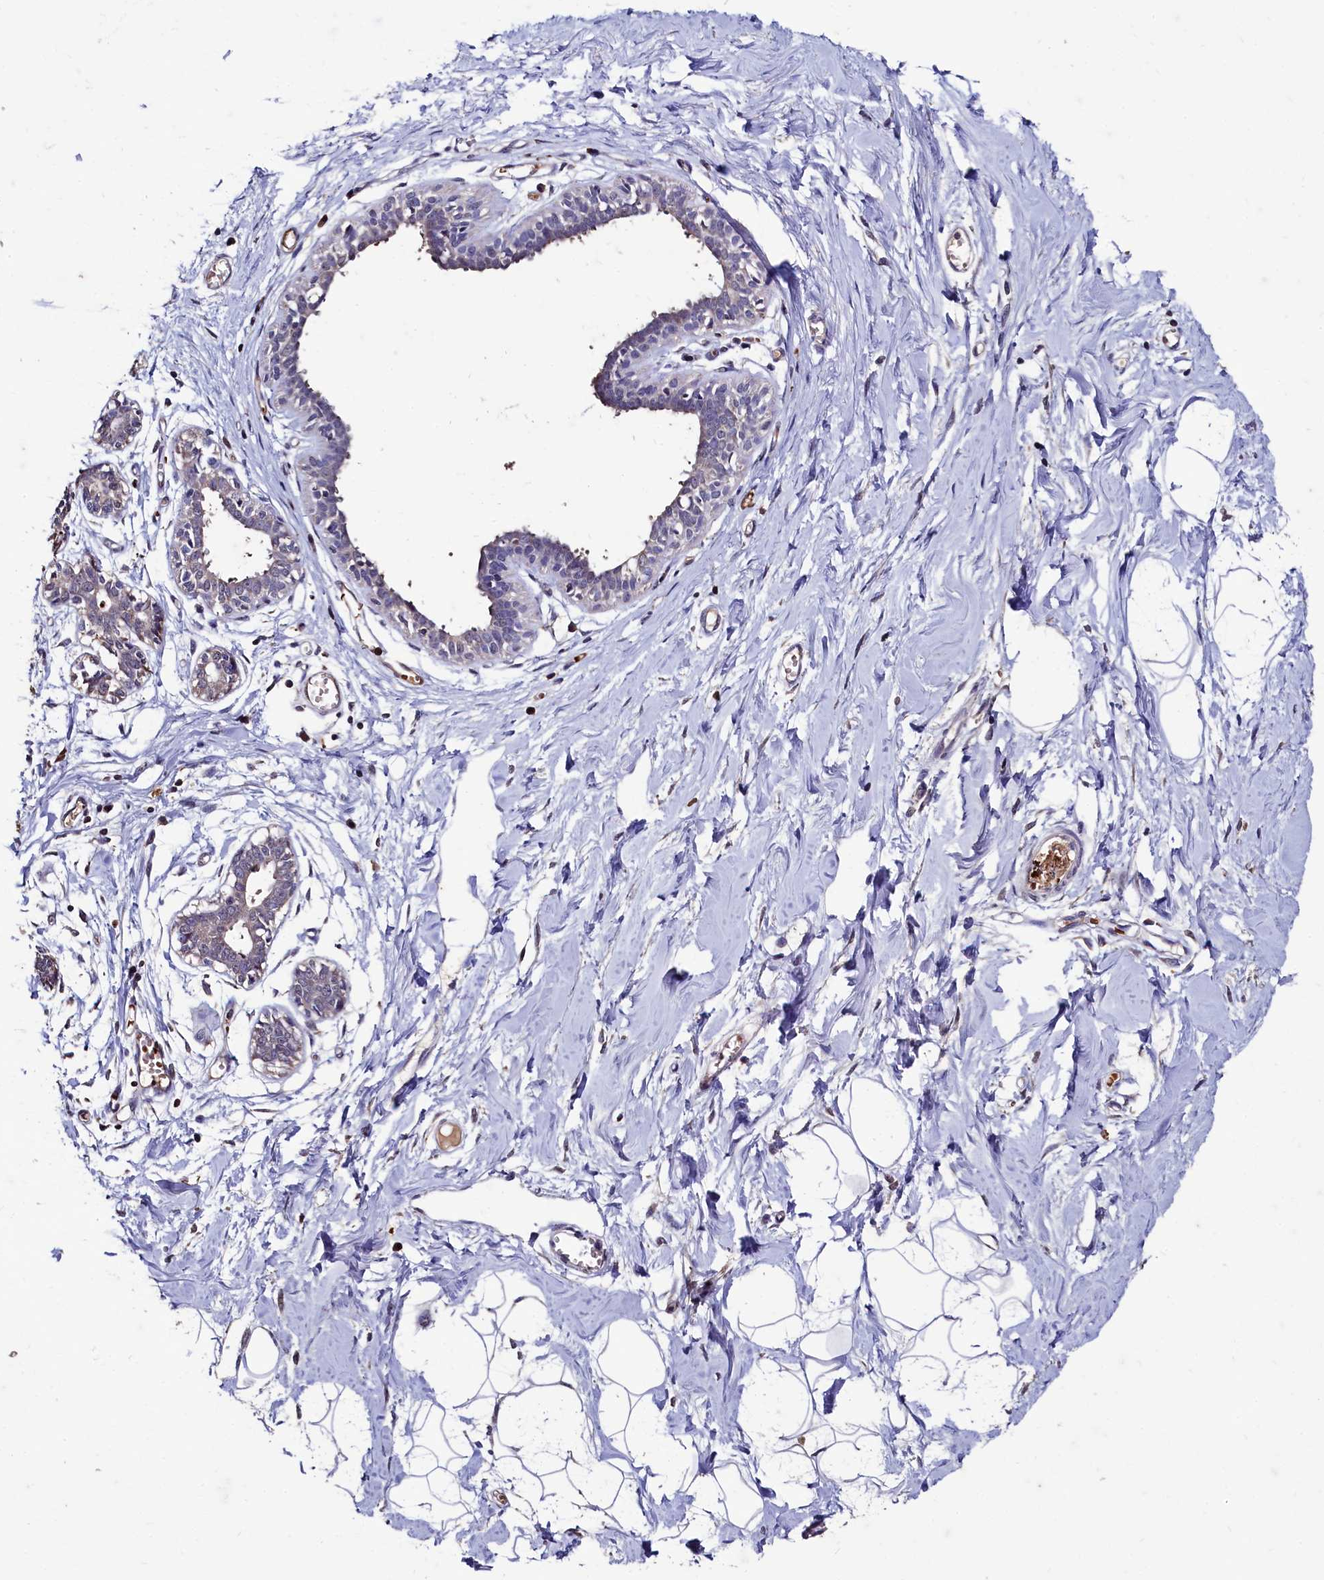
{"staining": {"intensity": "negative", "quantity": "none", "location": "none"}, "tissue": "breast", "cell_type": "Adipocytes", "image_type": "normal", "snomed": [{"axis": "morphology", "description": "Normal tissue, NOS"}, {"axis": "topography", "description": "Breast"}], "caption": "High power microscopy image of an IHC histopathology image of normal breast, revealing no significant staining in adipocytes.", "gene": "CSTPP1", "patient": {"sex": "female", "age": 27}}